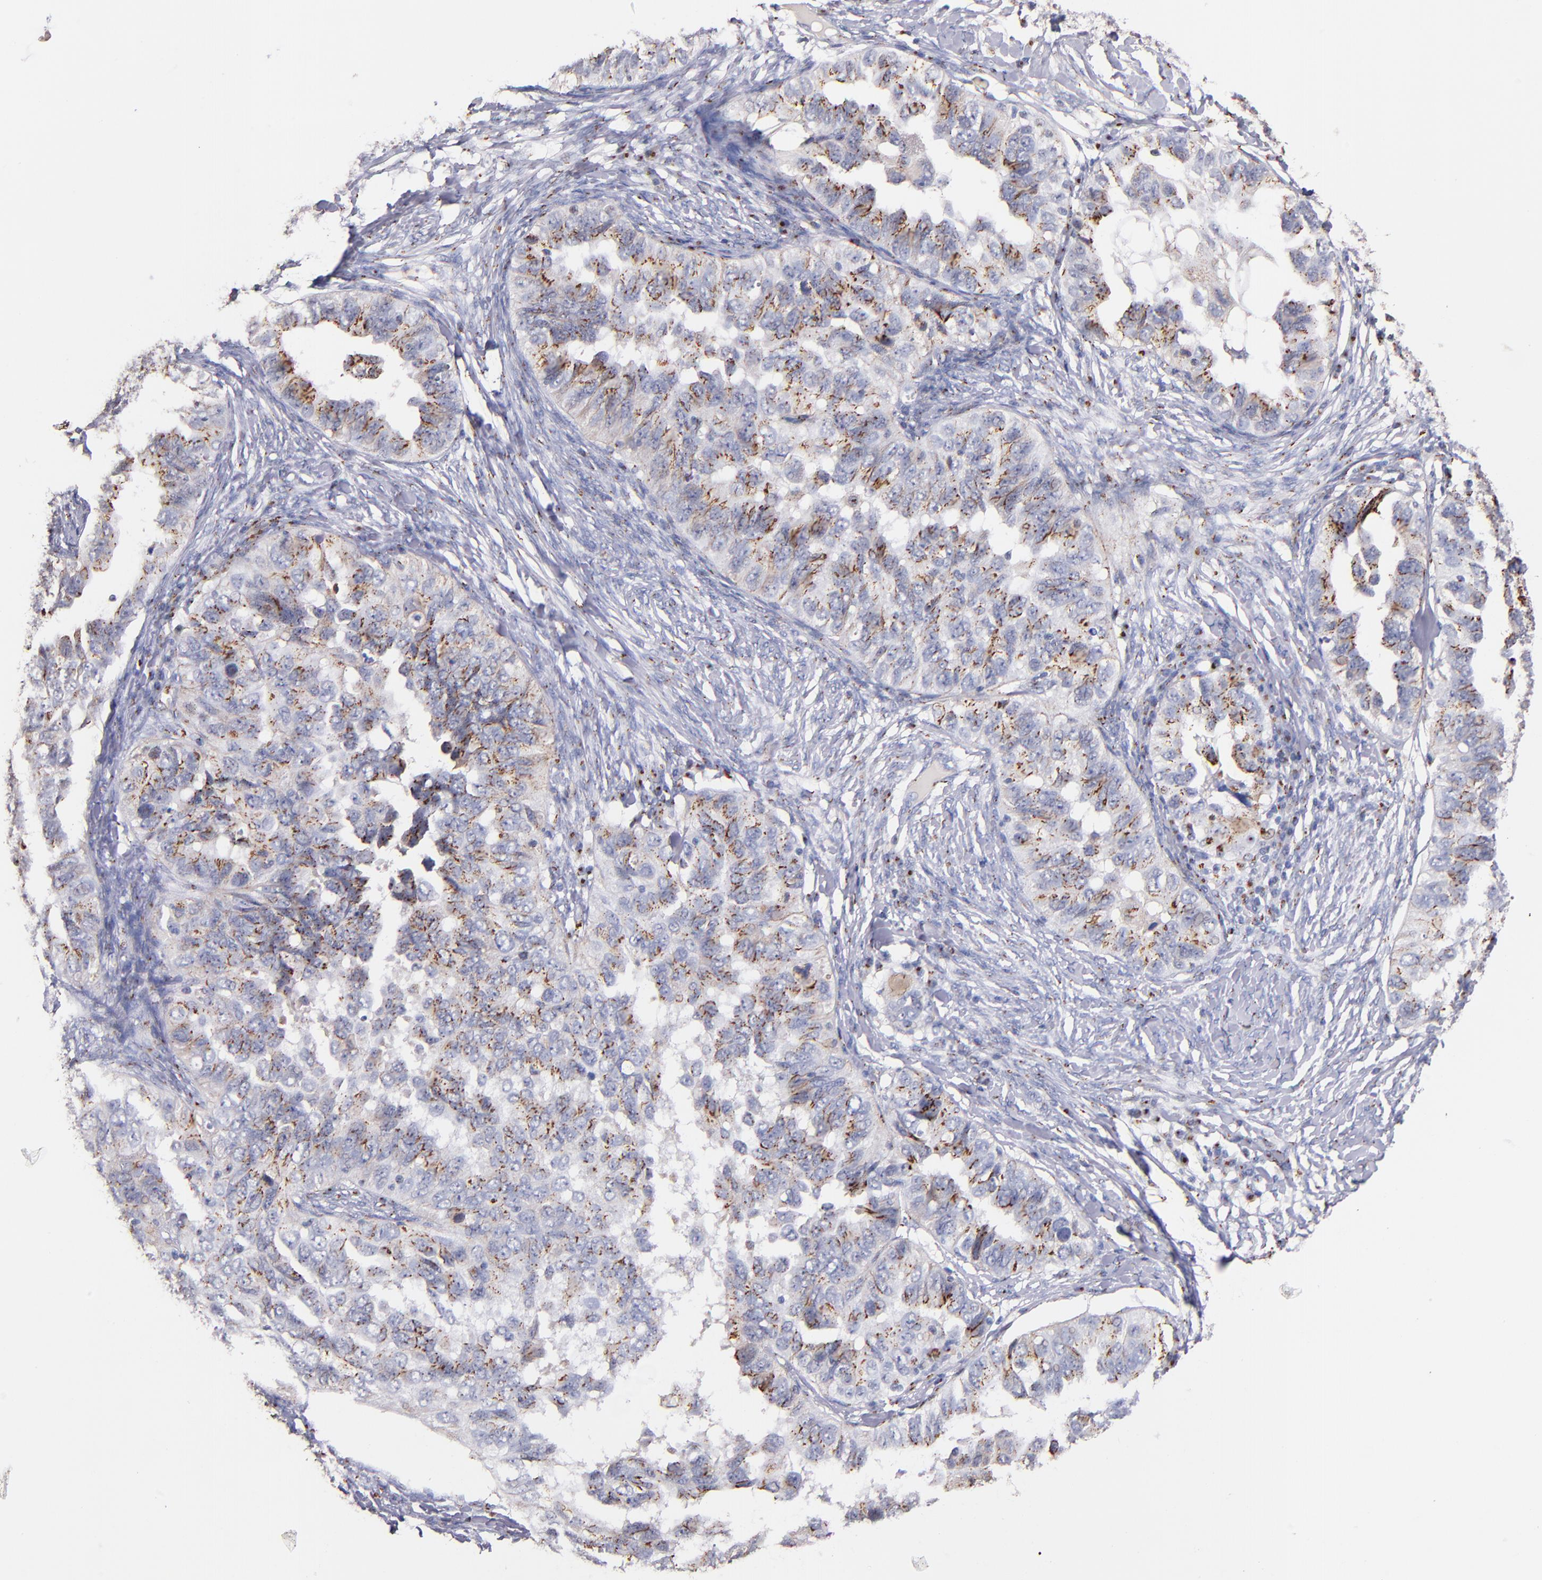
{"staining": {"intensity": "moderate", "quantity": "25%-75%", "location": "cytoplasmic/membranous"}, "tissue": "ovarian cancer", "cell_type": "Tumor cells", "image_type": "cancer", "snomed": [{"axis": "morphology", "description": "Cystadenocarcinoma, serous, NOS"}, {"axis": "topography", "description": "Ovary"}], "caption": "Immunohistochemical staining of ovarian cancer (serous cystadenocarcinoma) demonstrates medium levels of moderate cytoplasmic/membranous positivity in approximately 25%-75% of tumor cells.", "gene": "GOLIM4", "patient": {"sex": "female", "age": 82}}